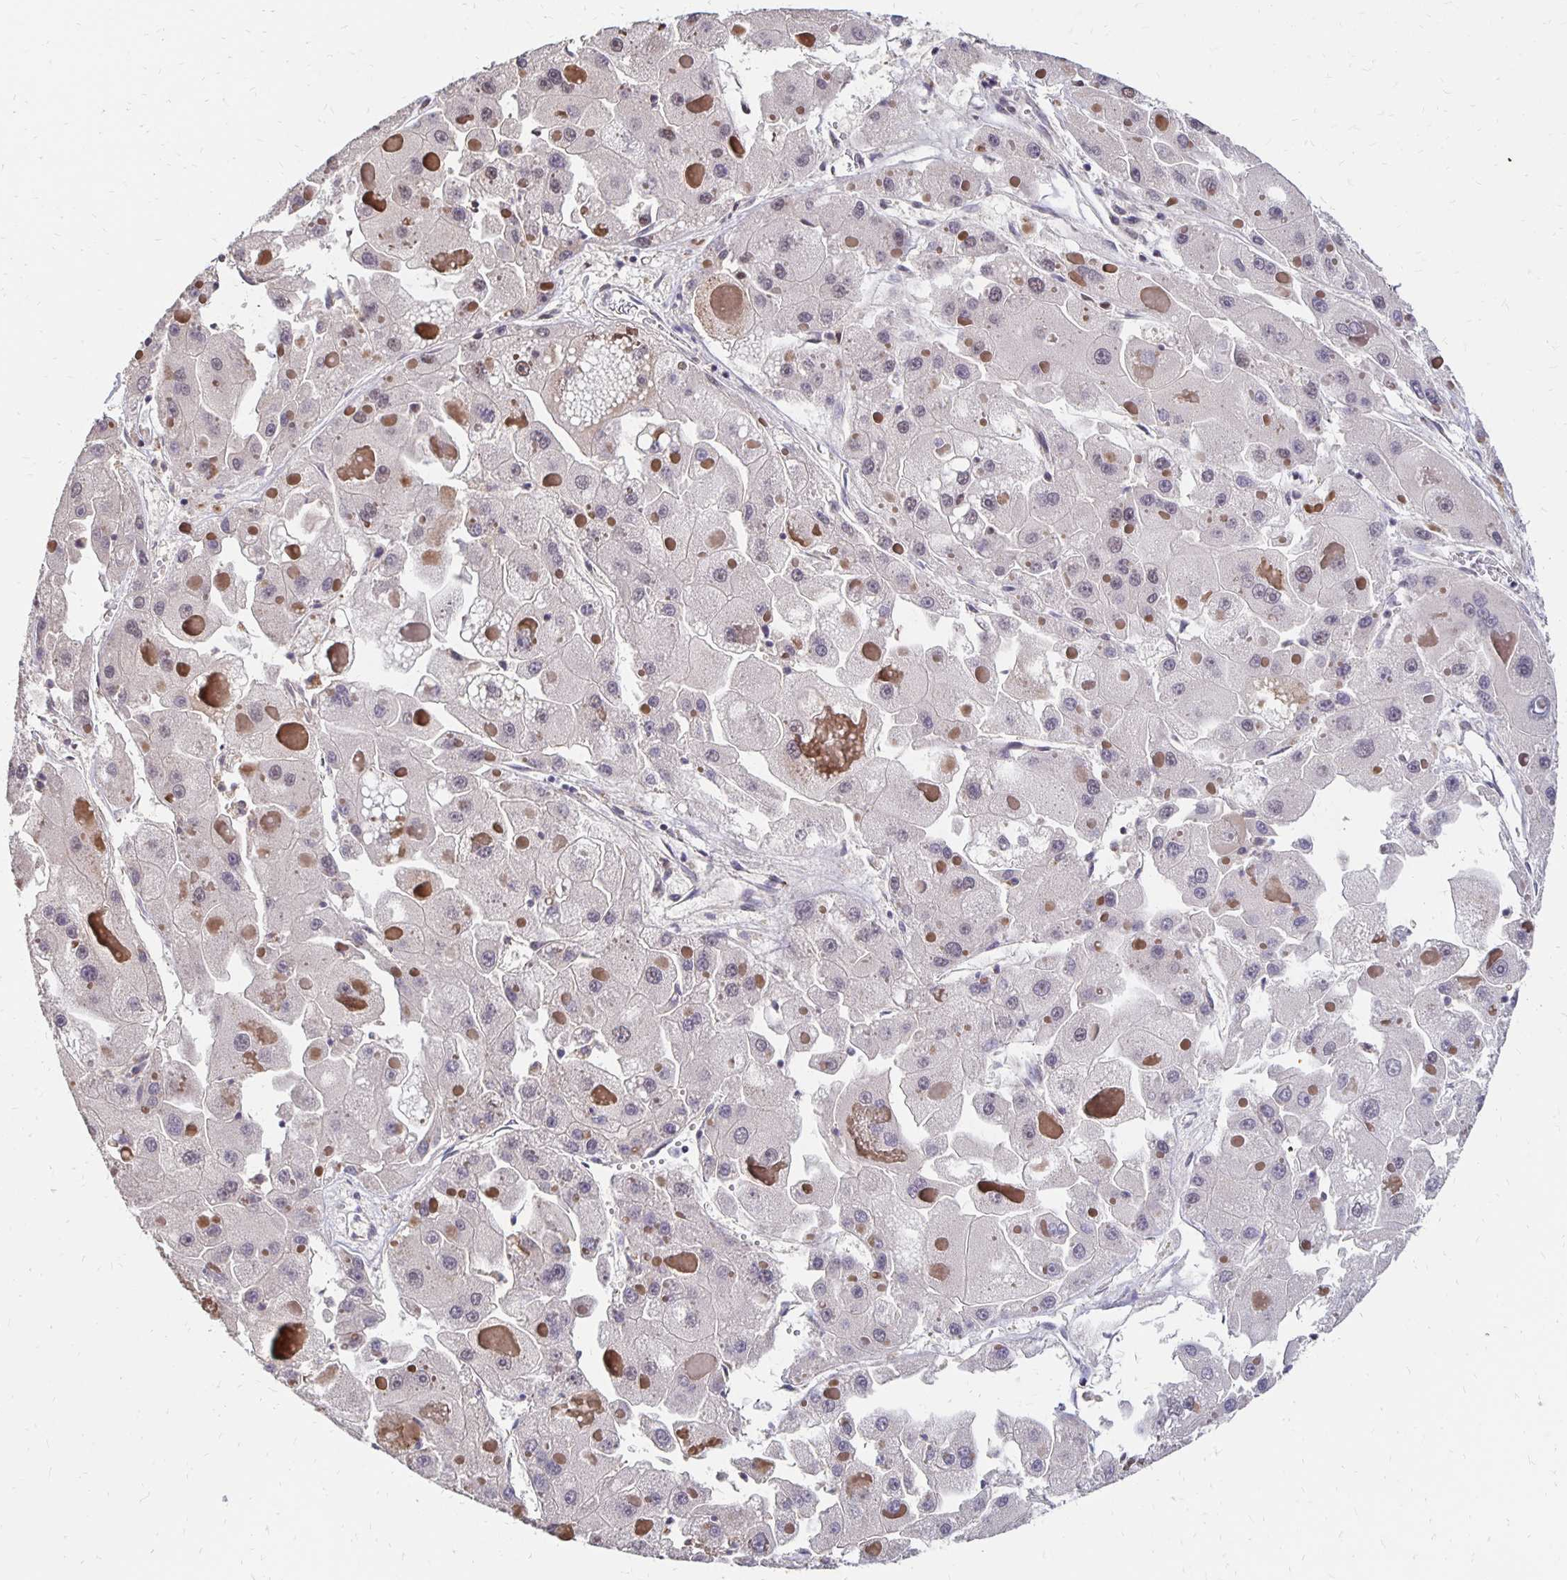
{"staining": {"intensity": "weak", "quantity": "<25%", "location": "nuclear"}, "tissue": "liver cancer", "cell_type": "Tumor cells", "image_type": "cancer", "snomed": [{"axis": "morphology", "description": "Carcinoma, Hepatocellular, NOS"}, {"axis": "topography", "description": "Liver"}], "caption": "This is an IHC image of liver cancer. There is no positivity in tumor cells.", "gene": "CLASRP", "patient": {"sex": "female", "age": 73}}